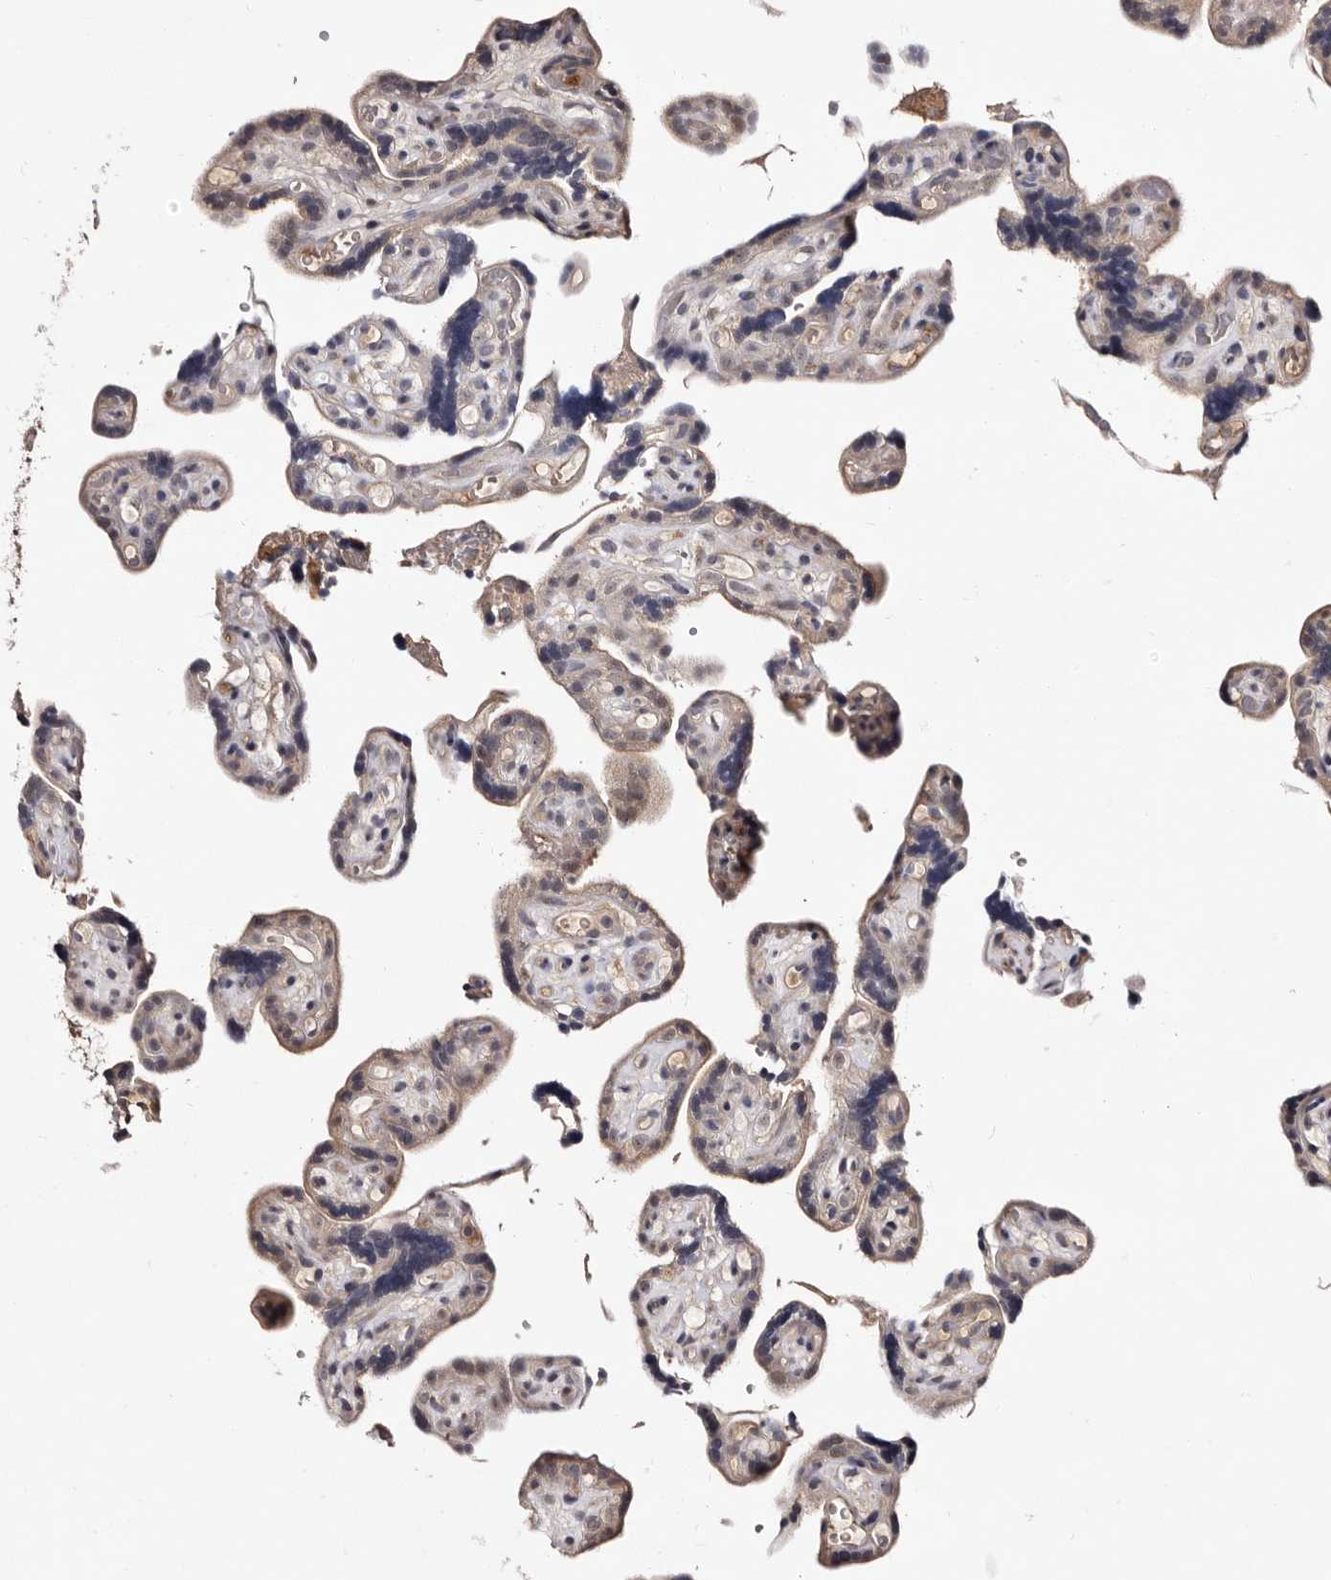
{"staining": {"intensity": "weak", "quantity": "<25%", "location": "cytoplasmic/membranous"}, "tissue": "placenta", "cell_type": "Decidual cells", "image_type": "normal", "snomed": [{"axis": "morphology", "description": "Normal tissue, NOS"}, {"axis": "topography", "description": "Placenta"}], "caption": "IHC micrograph of unremarkable placenta: human placenta stained with DAB exhibits no significant protein expression in decidual cells.", "gene": "LANCL2", "patient": {"sex": "female", "age": 30}}